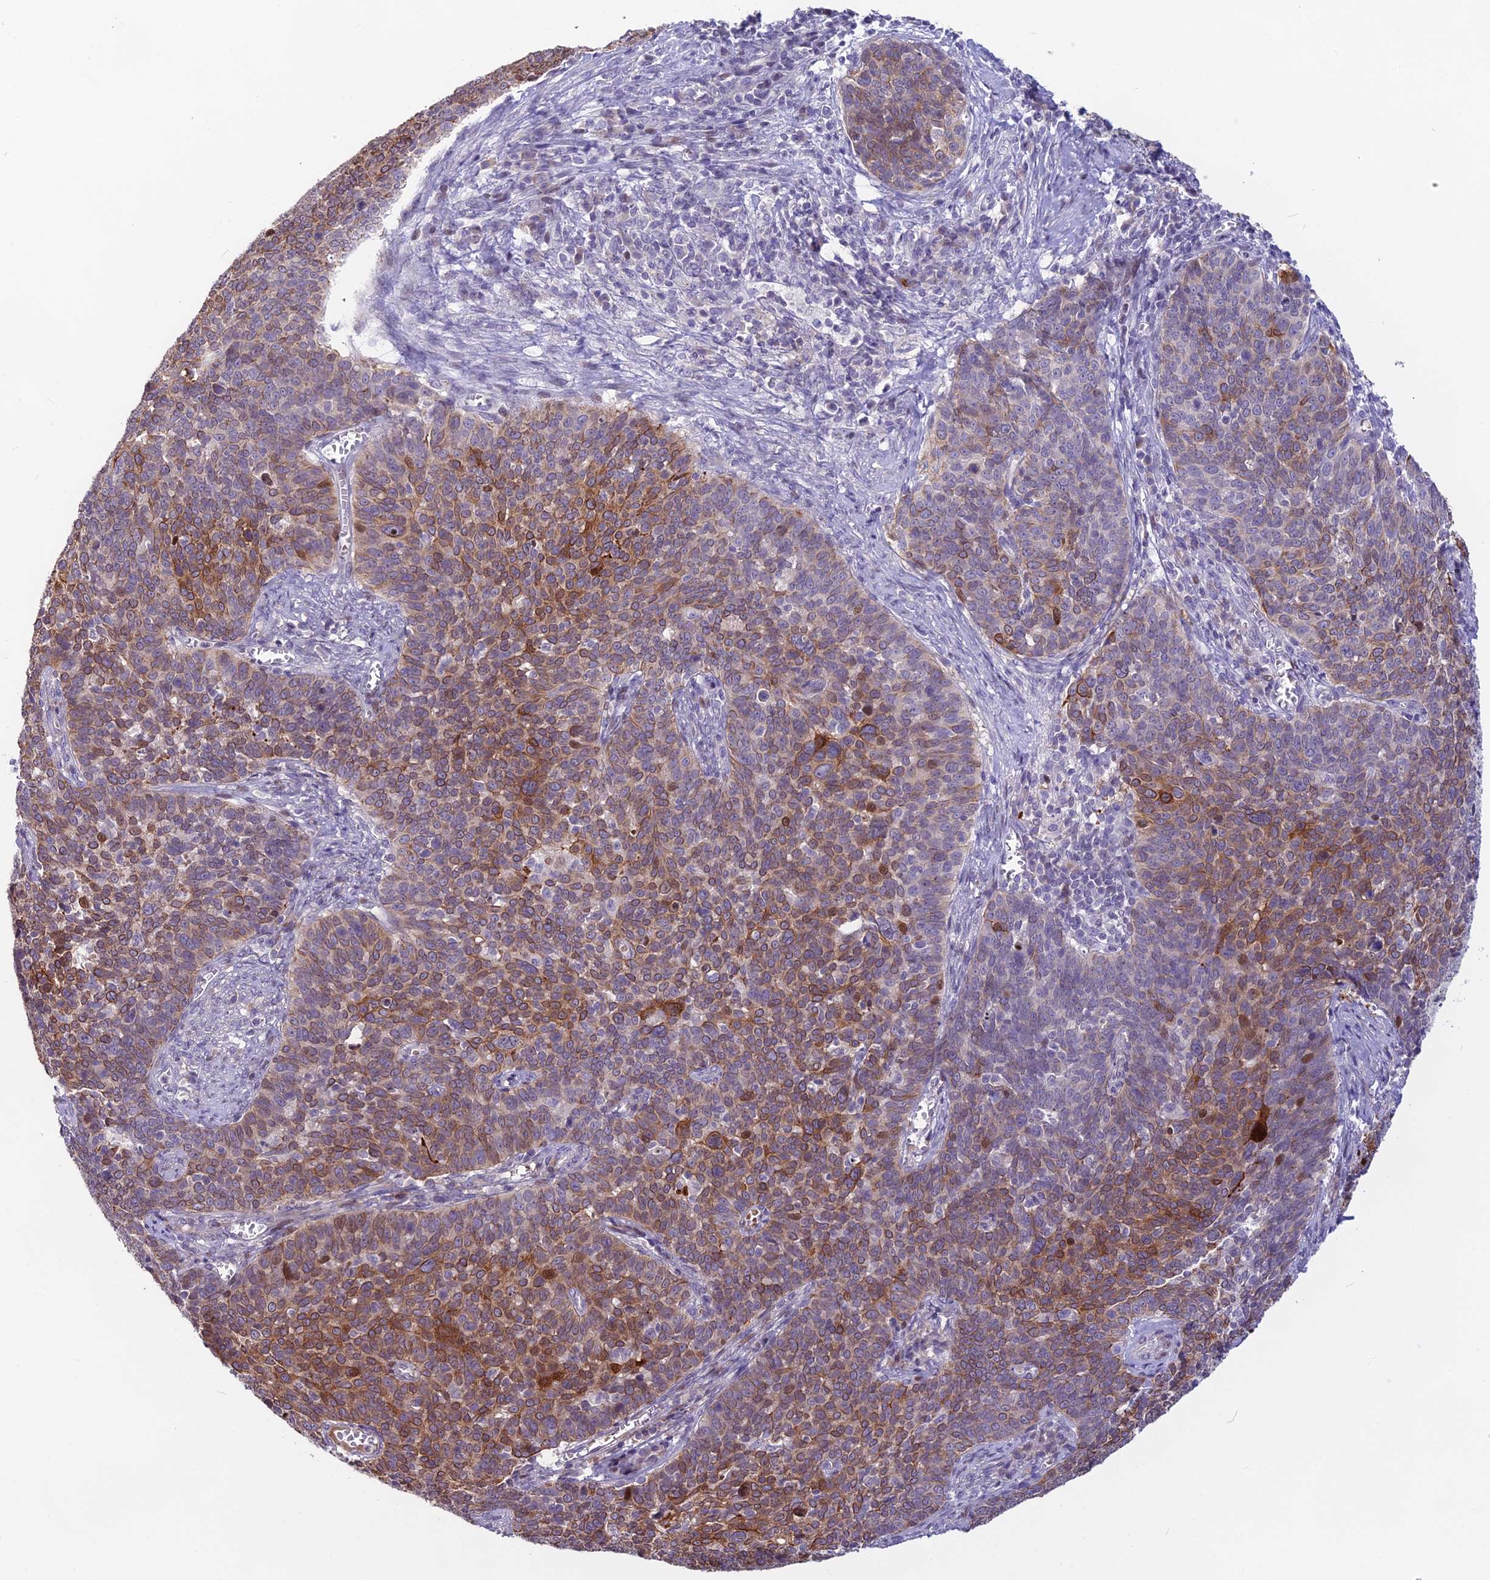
{"staining": {"intensity": "moderate", "quantity": ">75%", "location": "cytoplasmic/membranous"}, "tissue": "cervical cancer", "cell_type": "Tumor cells", "image_type": "cancer", "snomed": [{"axis": "morphology", "description": "Squamous cell carcinoma, NOS"}, {"axis": "topography", "description": "Cervix"}], "caption": "A brown stain shows moderate cytoplasmic/membranous expression of a protein in human cervical cancer (squamous cell carcinoma) tumor cells. (DAB IHC with brightfield microscopy, high magnification).", "gene": "TMEM134", "patient": {"sex": "female", "age": 39}}